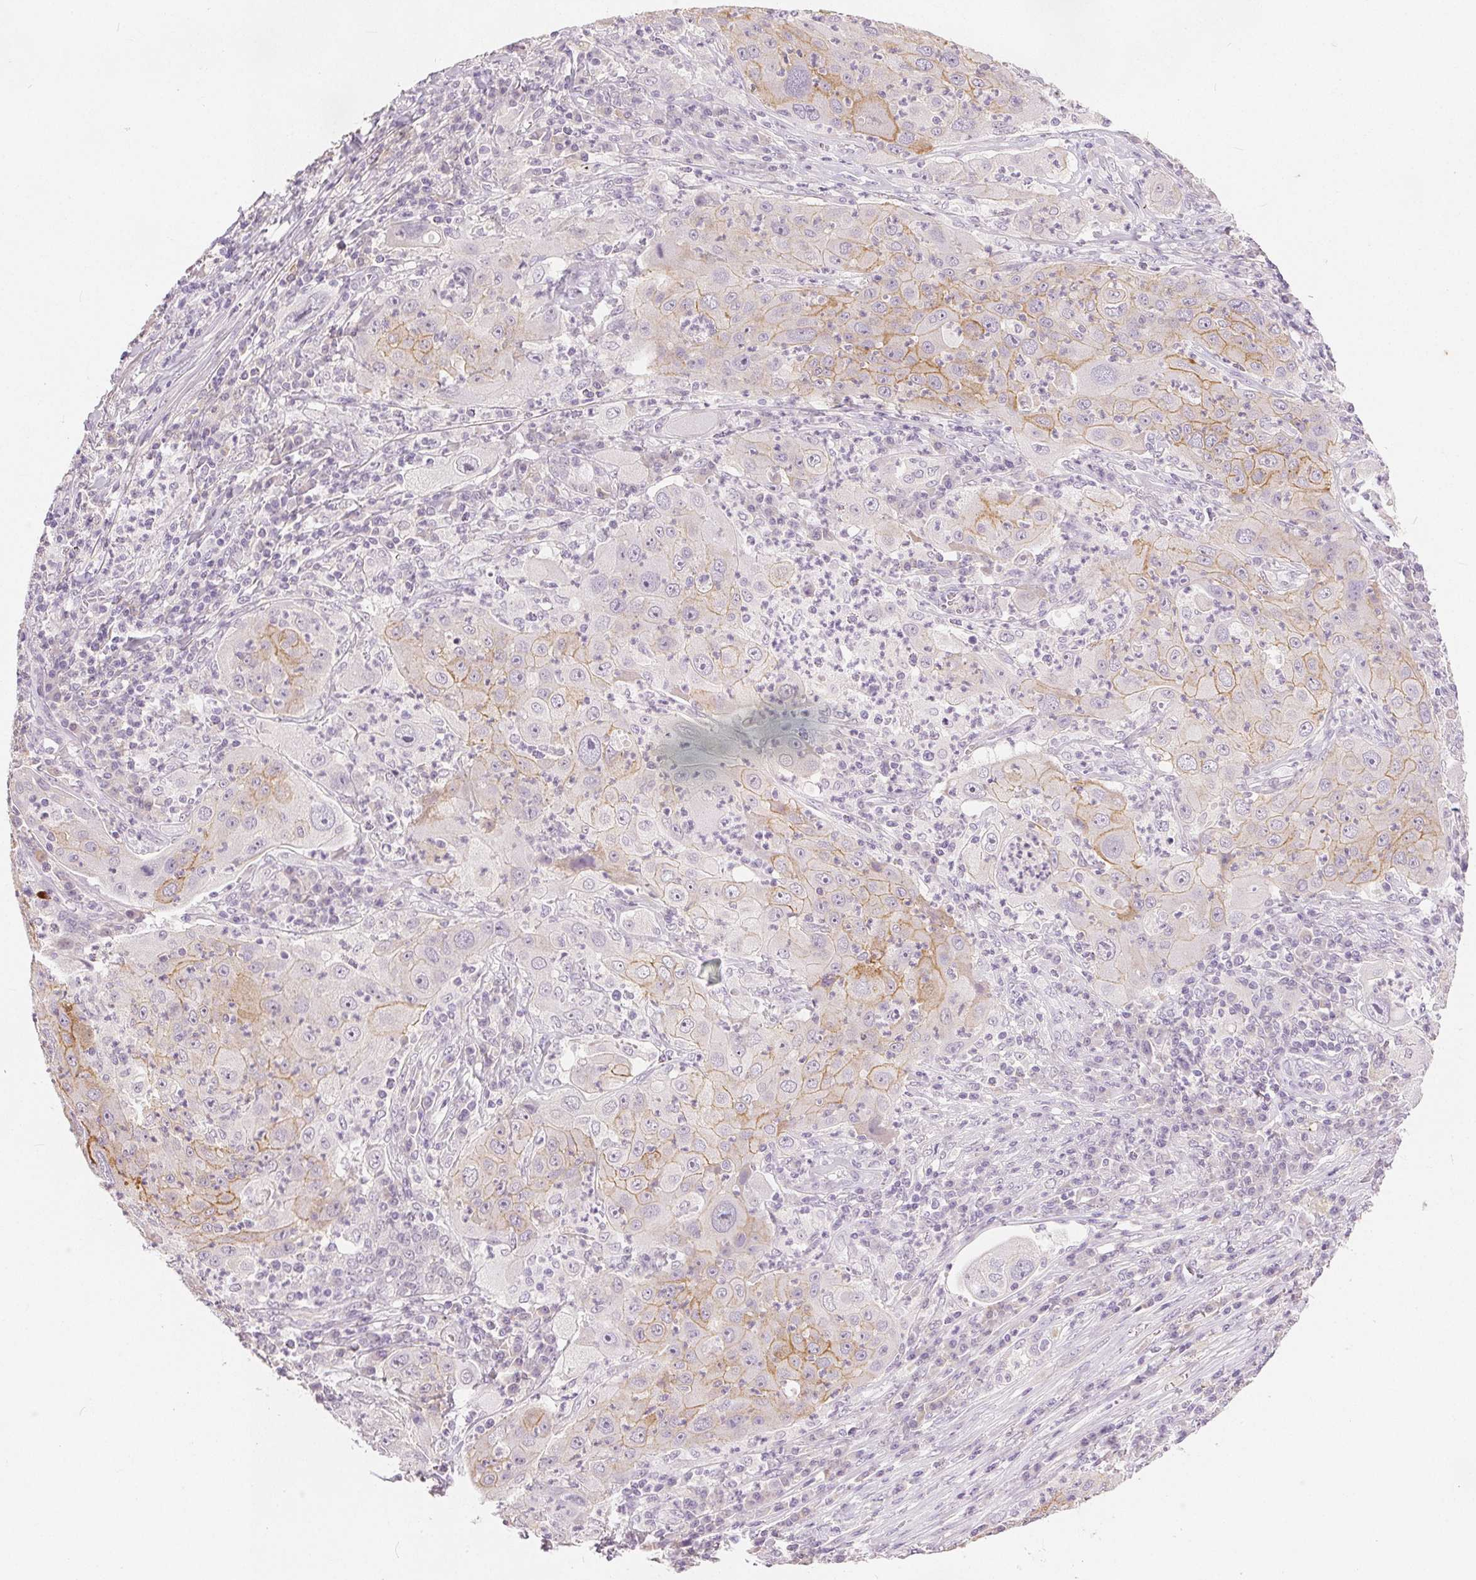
{"staining": {"intensity": "weak", "quantity": "25%-75%", "location": "cytoplasmic/membranous"}, "tissue": "lung cancer", "cell_type": "Tumor cells", "image_type": "cancer", "snomed": [{"axis": "morphology", "description": "Squamous cell carcinoma, NOS"}, {"axis": "topography", "description": "Lung"}], "caption": "A brown stain labels weak cytoplasmic/membranous positivity of a protein in human lung cancer tumor cells.", "gene": "CA12", "patient": {"sex": "female", "age": 59}}